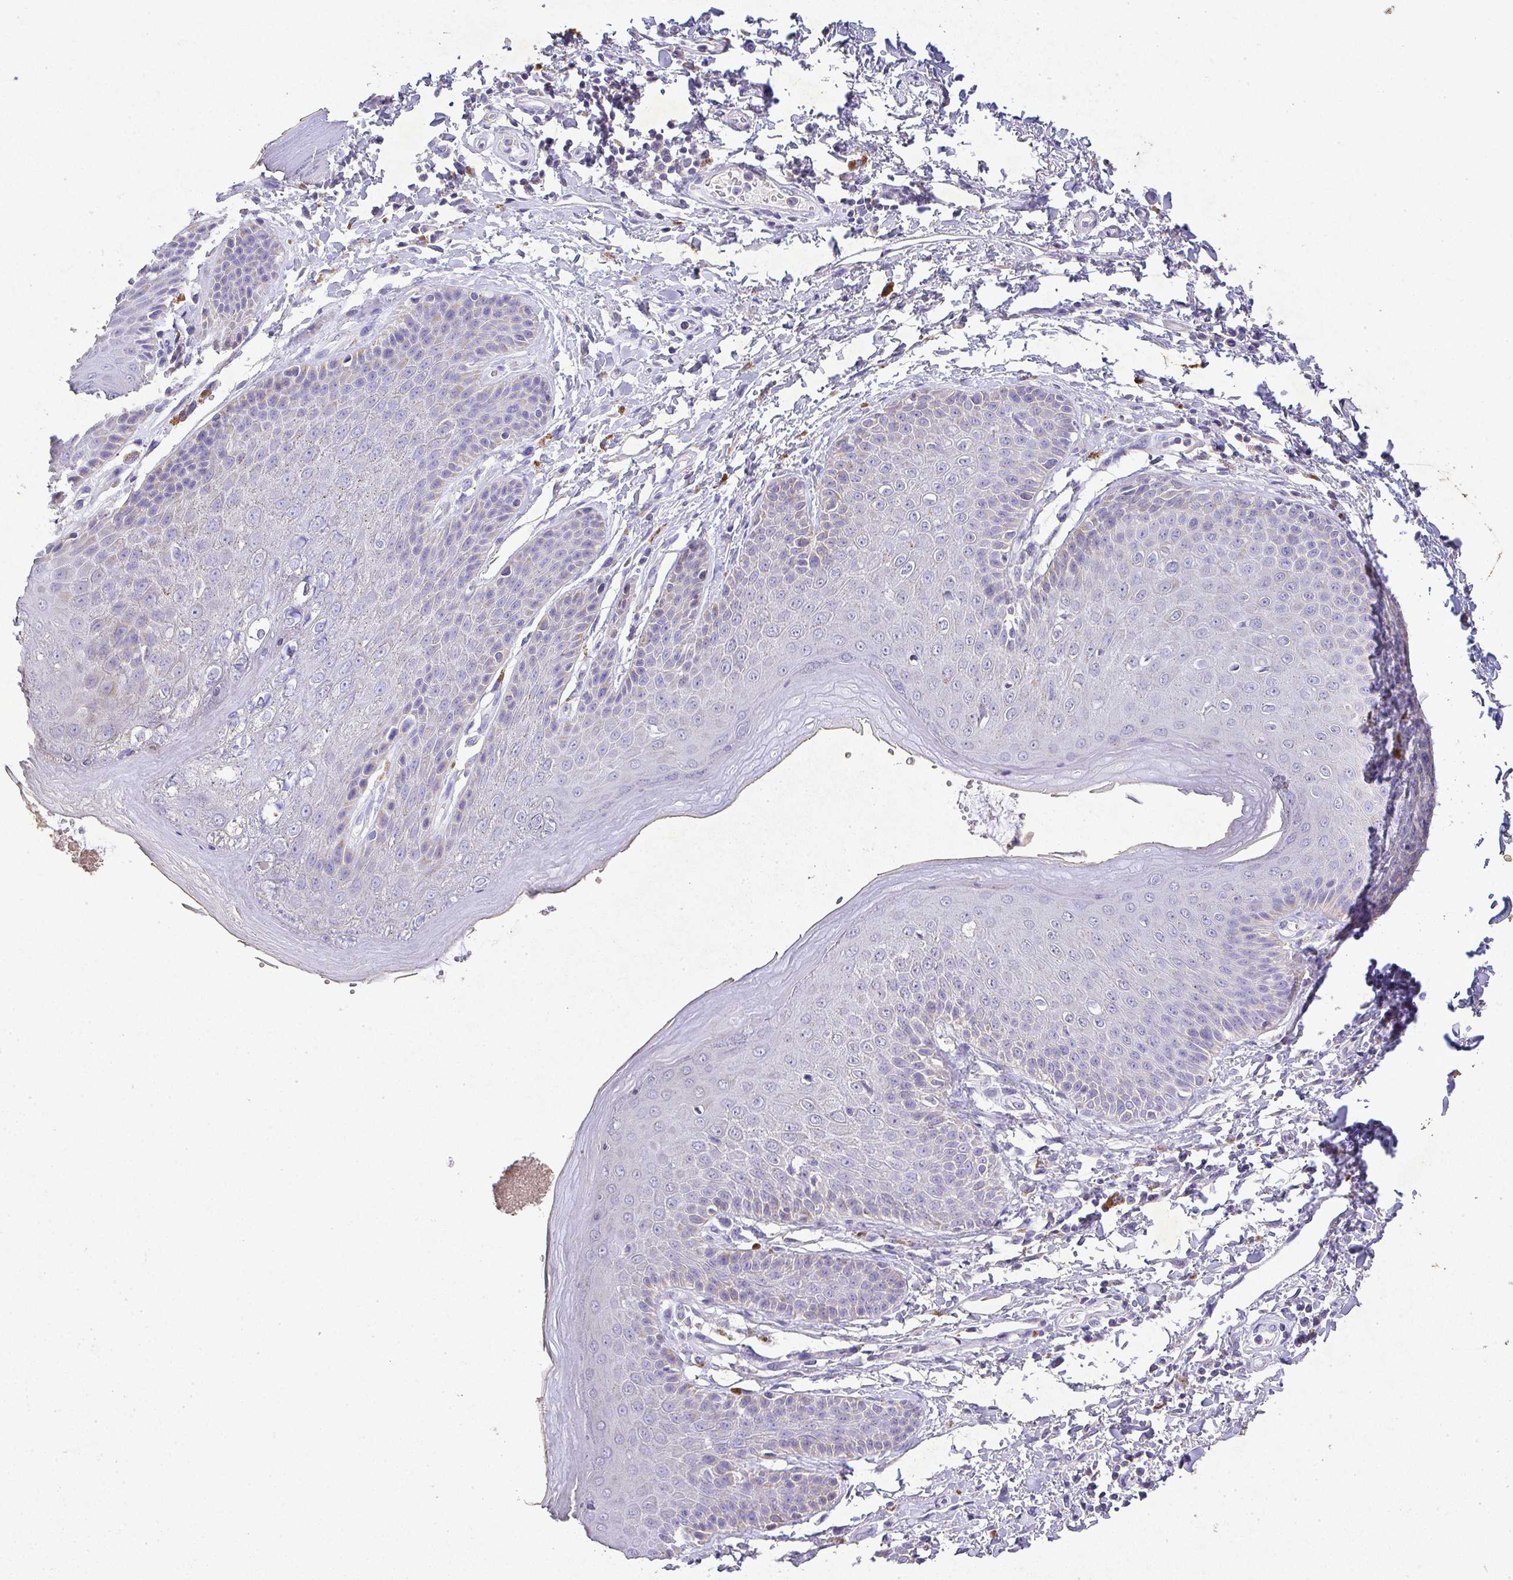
{"staining": {"intensity": "negative", "quantity": "none", "location": "none"}, "tissue": "skin", "cell_type": "Epidermal cells", "image_type": "normal", "snomed": [{"axis": "morphology", "description": "Normal tissue, NOS"}, {"axis": "topography", "description": "Peripheral nerve tissue"}], "caption": "Epidermal cells show no significant positivity in benign skin. Brightfield microscopy of immunohistochemistry stained with DAB (brown) and hematoxylin (blue), captured at high magnification.", "gene": "RPS2", "patient": {"sex": "male", "age": 51}}